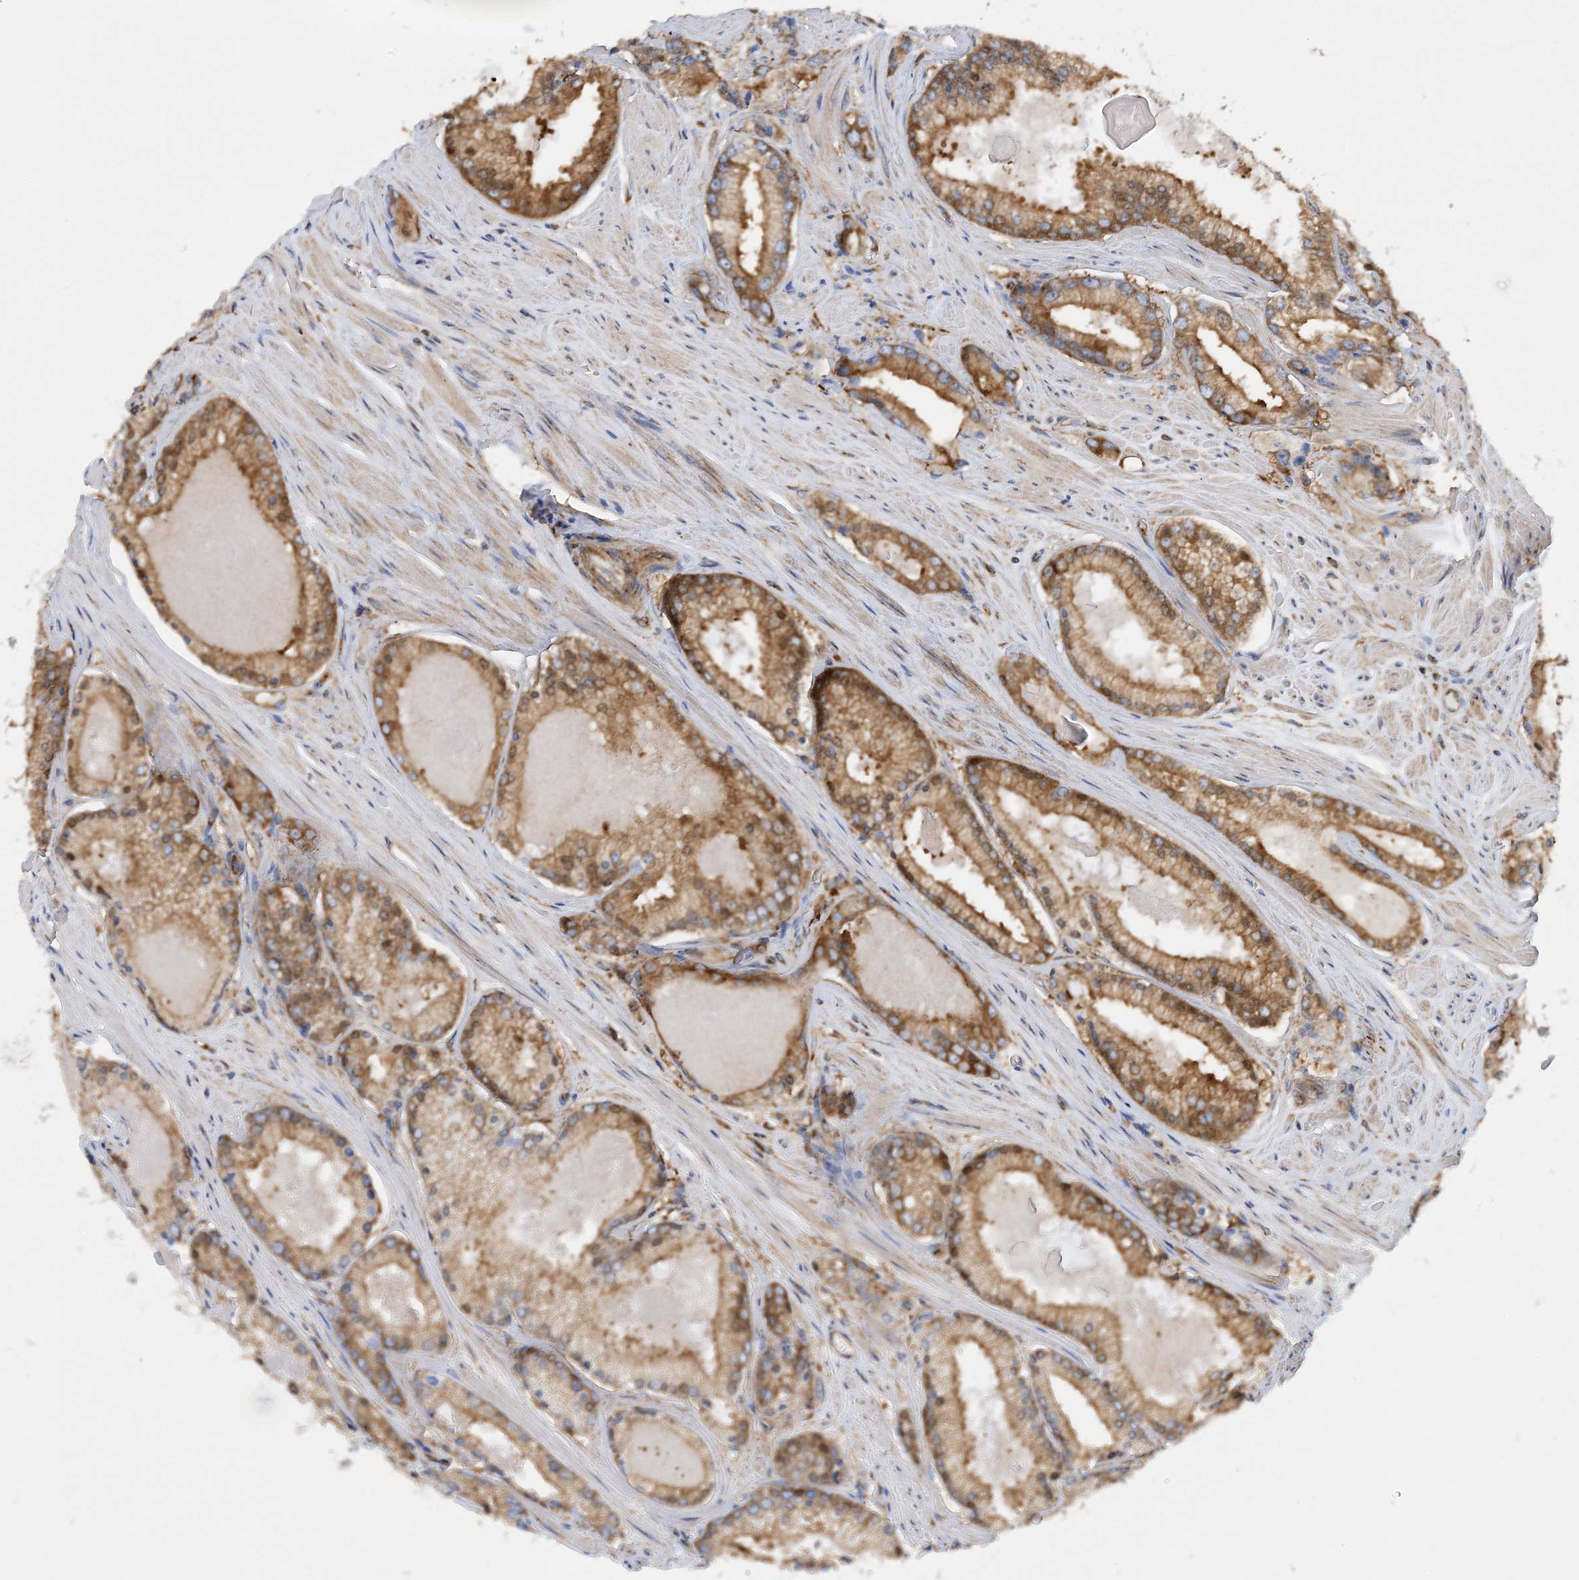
{"staining": {"intensity": "moderate", "quantity": ">75%", "location": "cytoplasmic/membranous"}, "tissue": "prostate cancer", "cell_type": "Tumor cells", "image_type": "cancer", "snomed": [{"axis": "morphology", "description": "Adenocarcinoma, Low grade"}, {"axis": "topography", "description": "Prostate"}], "caption": "Immunohistochemistry (IHC) (DAB (3,3'-diaminobenzidine)) staining of low-grade adenocarcinoma (prostate) exhibits moderate cytoplasmic/membranous protein expression in approximately >75% of tumor cells.", "gene": "DYNC1LI1", "patient": {"sex": "male", "age": 54}}